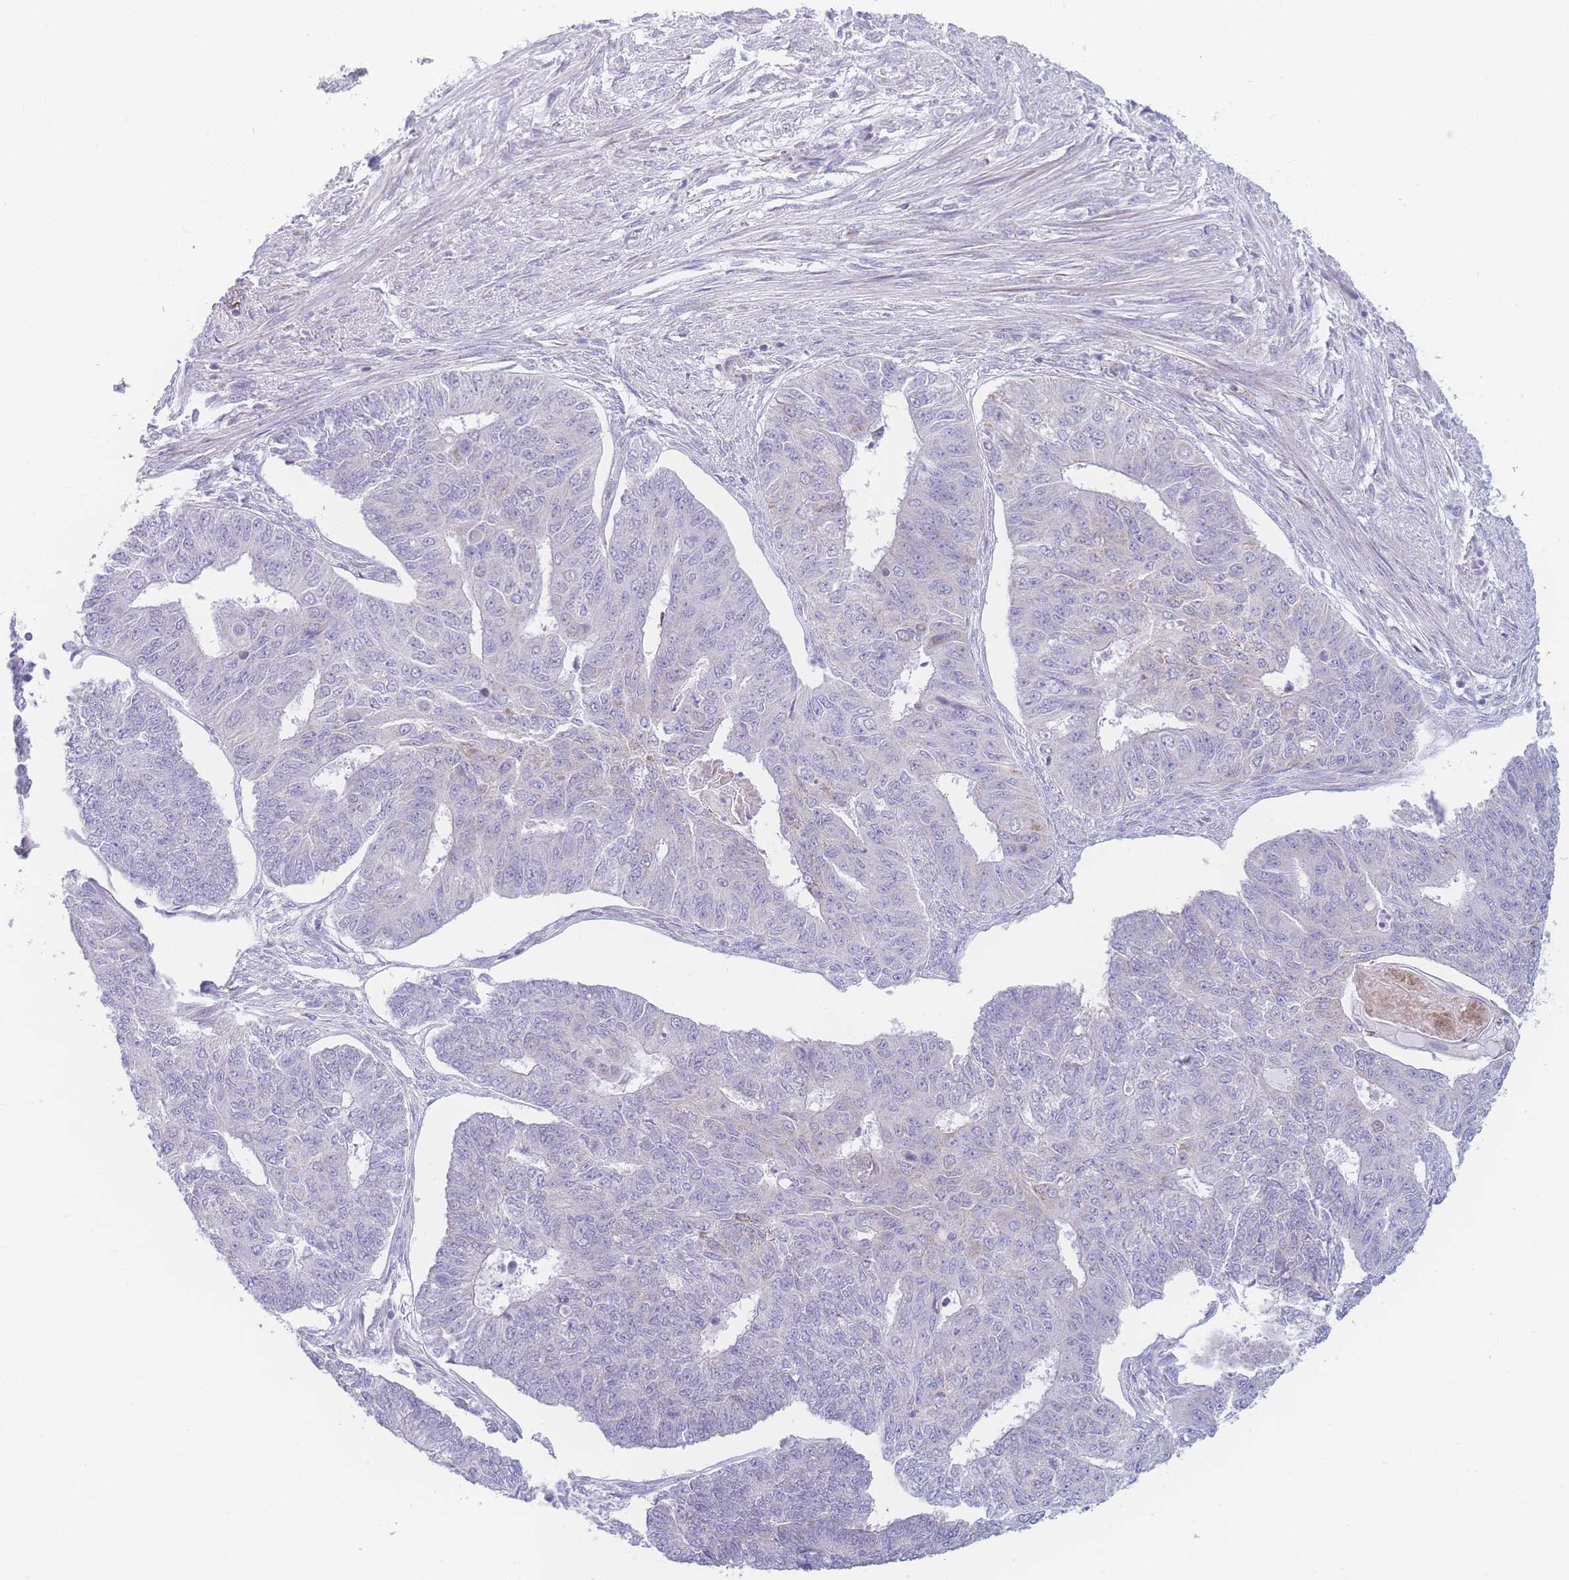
{"staining": {"intensity": "negative", "quantity": "none", "location": "none"}, "tissue": "endometrial cancer", "cell_type": "Tumor cells", "image_type": "cancer", "snomed": [{"axis": "morphology", "description": "Adenocarcinoma, NOS"}, {"axis": "topography", "description": "Endometrium"}], "caption": "Photomicrograph shows no protein positivity in tumor cells of endometrial cancer tissue.", "gene": "NBEAL1", "patient": {"sex": "female", "age": 32}}